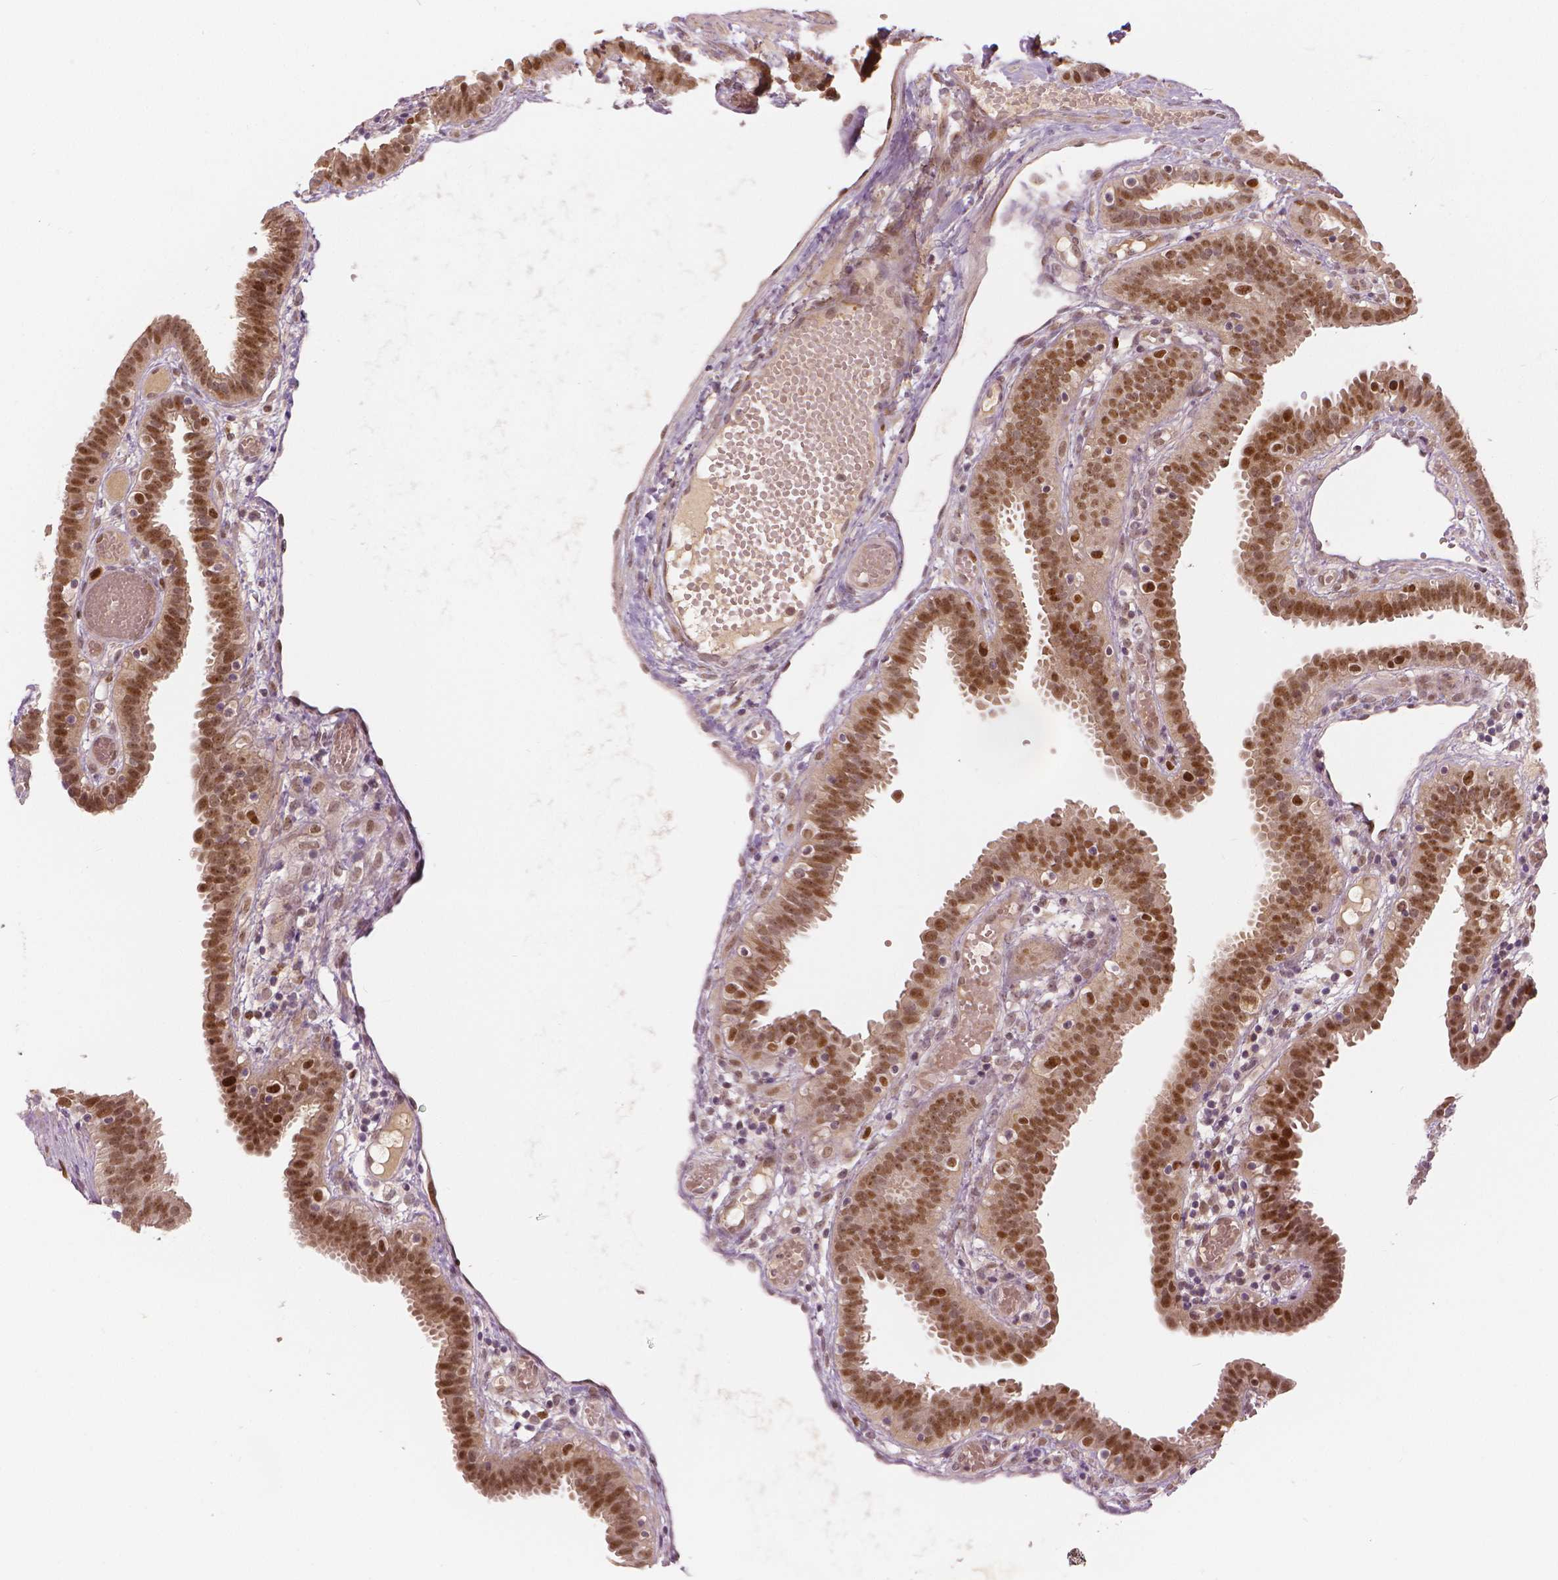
{"staining": {"intensity": "moderate", "quantity": "25%-75%", "location": "nuclear"}, "tissue": "fallopian tube", "cell_type": "Glandular cells", "image_type": "normal", "snomed": [{"axis": "morphology", "description": "Normal tissue, NOS"}, {"axis": "topography", "description": "Fallopian tube"}], "caption": "Immunohistochemistry of normal human fallopian tube reveals medium levels of moderate nuclear expression in approximately 25%-75% of glandular cells. (Stains: DAB (3,3'-diaminobenzidine) in brown, nuclei in blue, Microscopy: brightfield microscopy at high magnification).", "gene": "NSD2", "patient": {"sex": "female", "age": 37}}